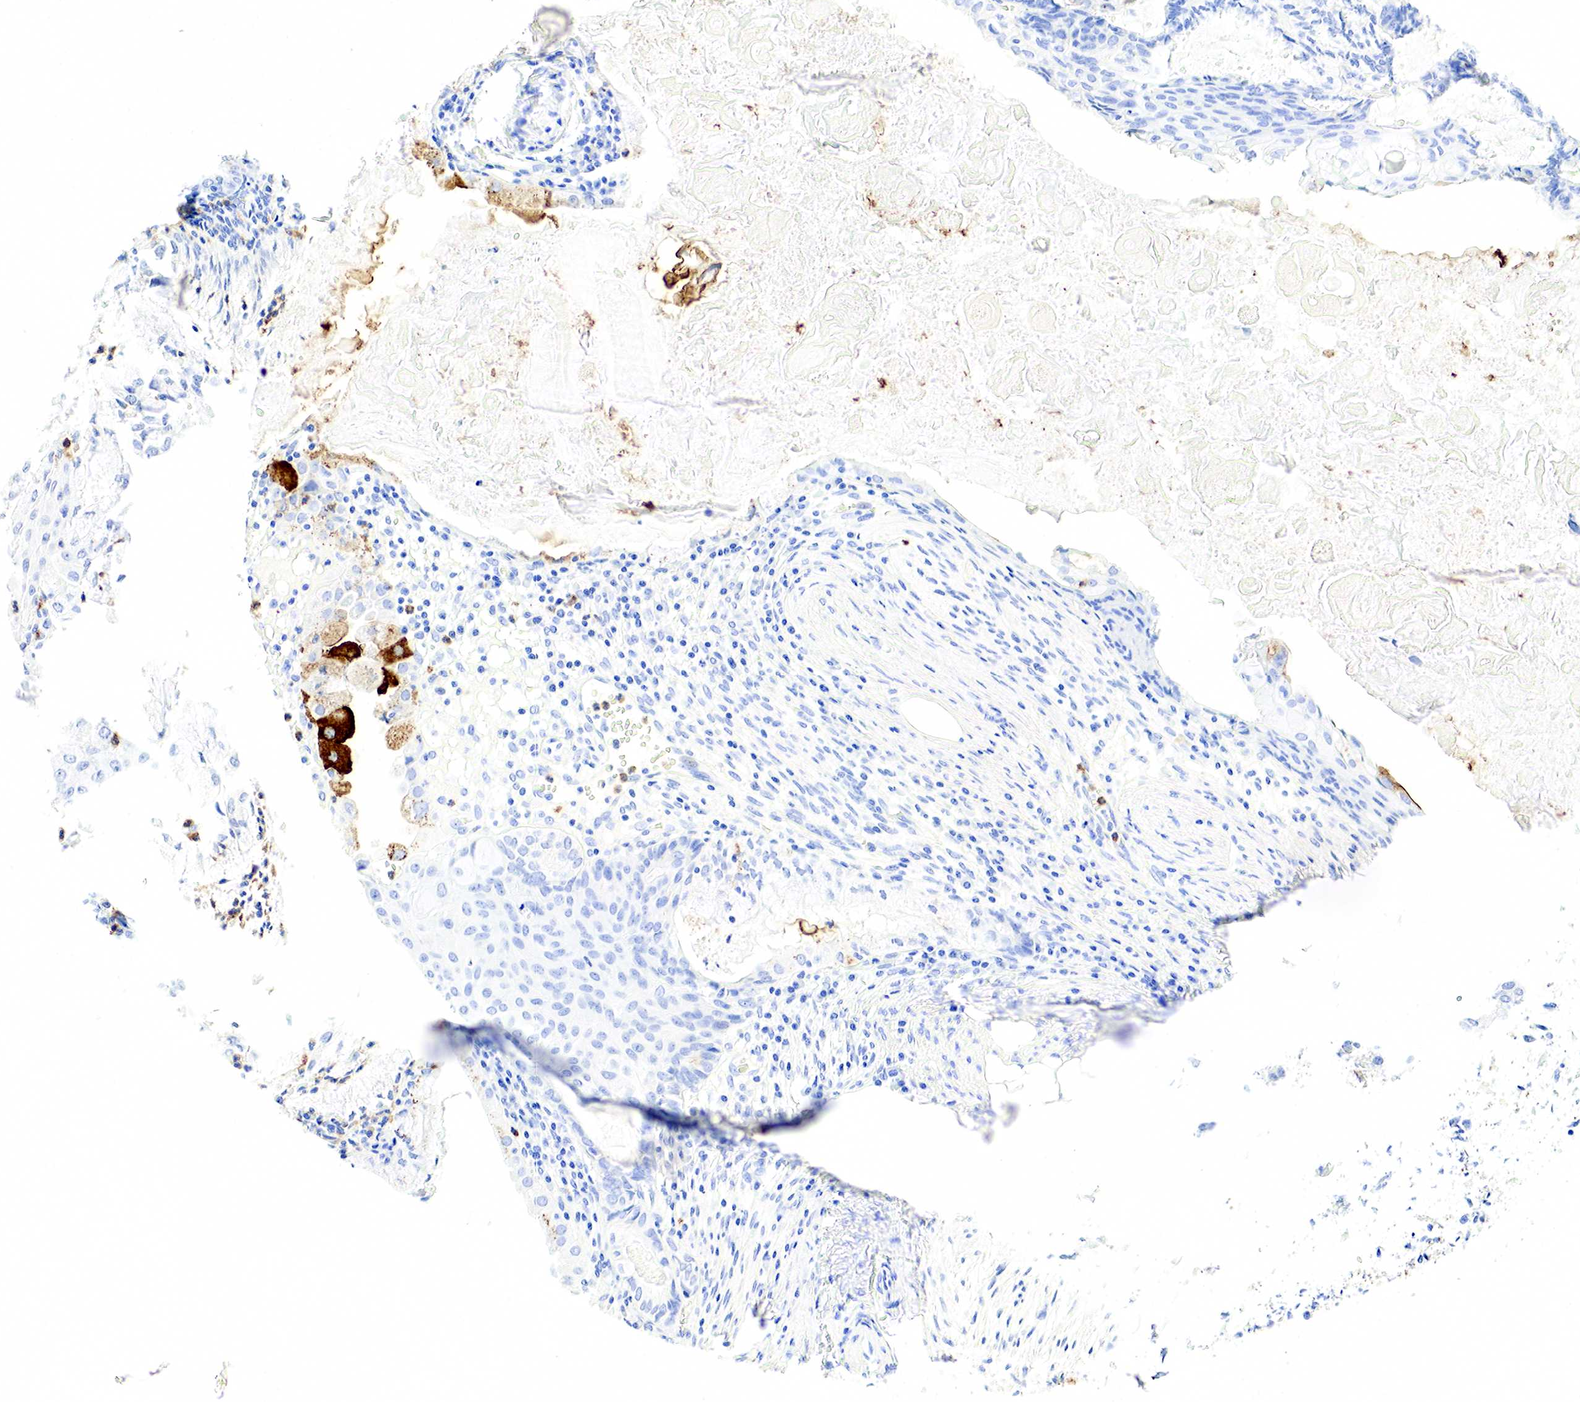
{"staining": {"intensity": "strong", "quantity": "<25%", "location": "cytoplasmic/membranous"}, "tissue": "endometrial cancer", "cell_type": "Tumor cells", "image_type": "cancer", "snomed": [{"axis": "morphology", "description": "Adenocarcinoma, NOS"}, {"axis": "topography", "description": "Endometrium"}], "caption": "Adenocarcinoma (endometrial) stained with a protein marker shows strong staining in tumor cells.", "gene": "FUT4", "patient": {"sex": "female", "age": 79}}